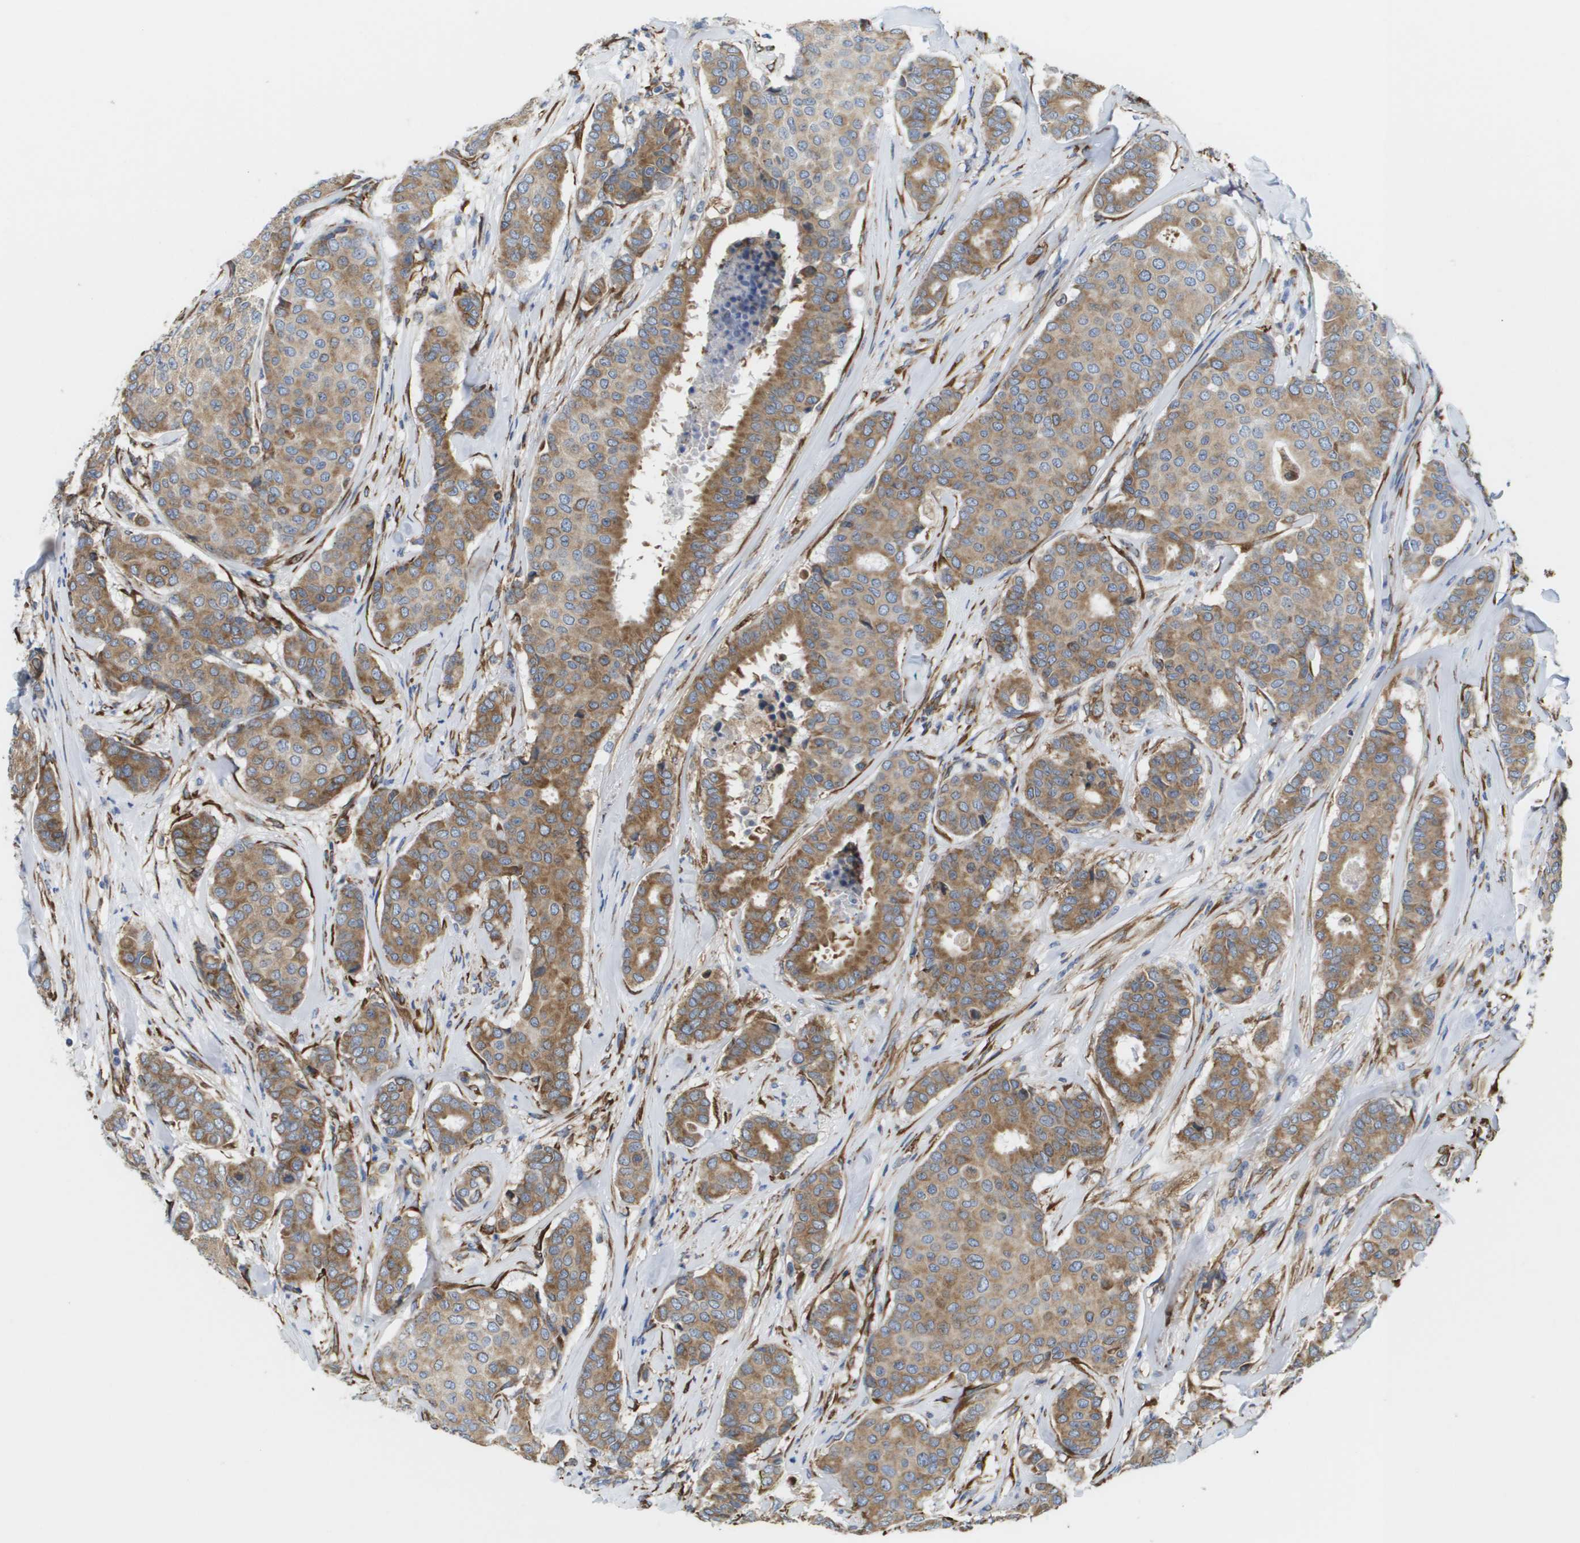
{"staining": {"intensity": "moderate", "quantity": ">75%", "location": "cytoplasmic/membranous"}, "tissue": "breast cancer", "cell_type": "Tumor cells", "image_type": "cancer", "snomed": [{"axis": "morphology", "description": "Duct carcinoma"}, {"axis": "topography", "description": "Breast"}], "caption": "Breast cancer (intraductal carcinoma) tissue shows moderate cytoplasmic/membranous staining in approximately >75% of tumor cells, visualized by immunohistochemistry.", "gene": "ST3GAL2", "patient": {"sex": "female", "age": 75}}